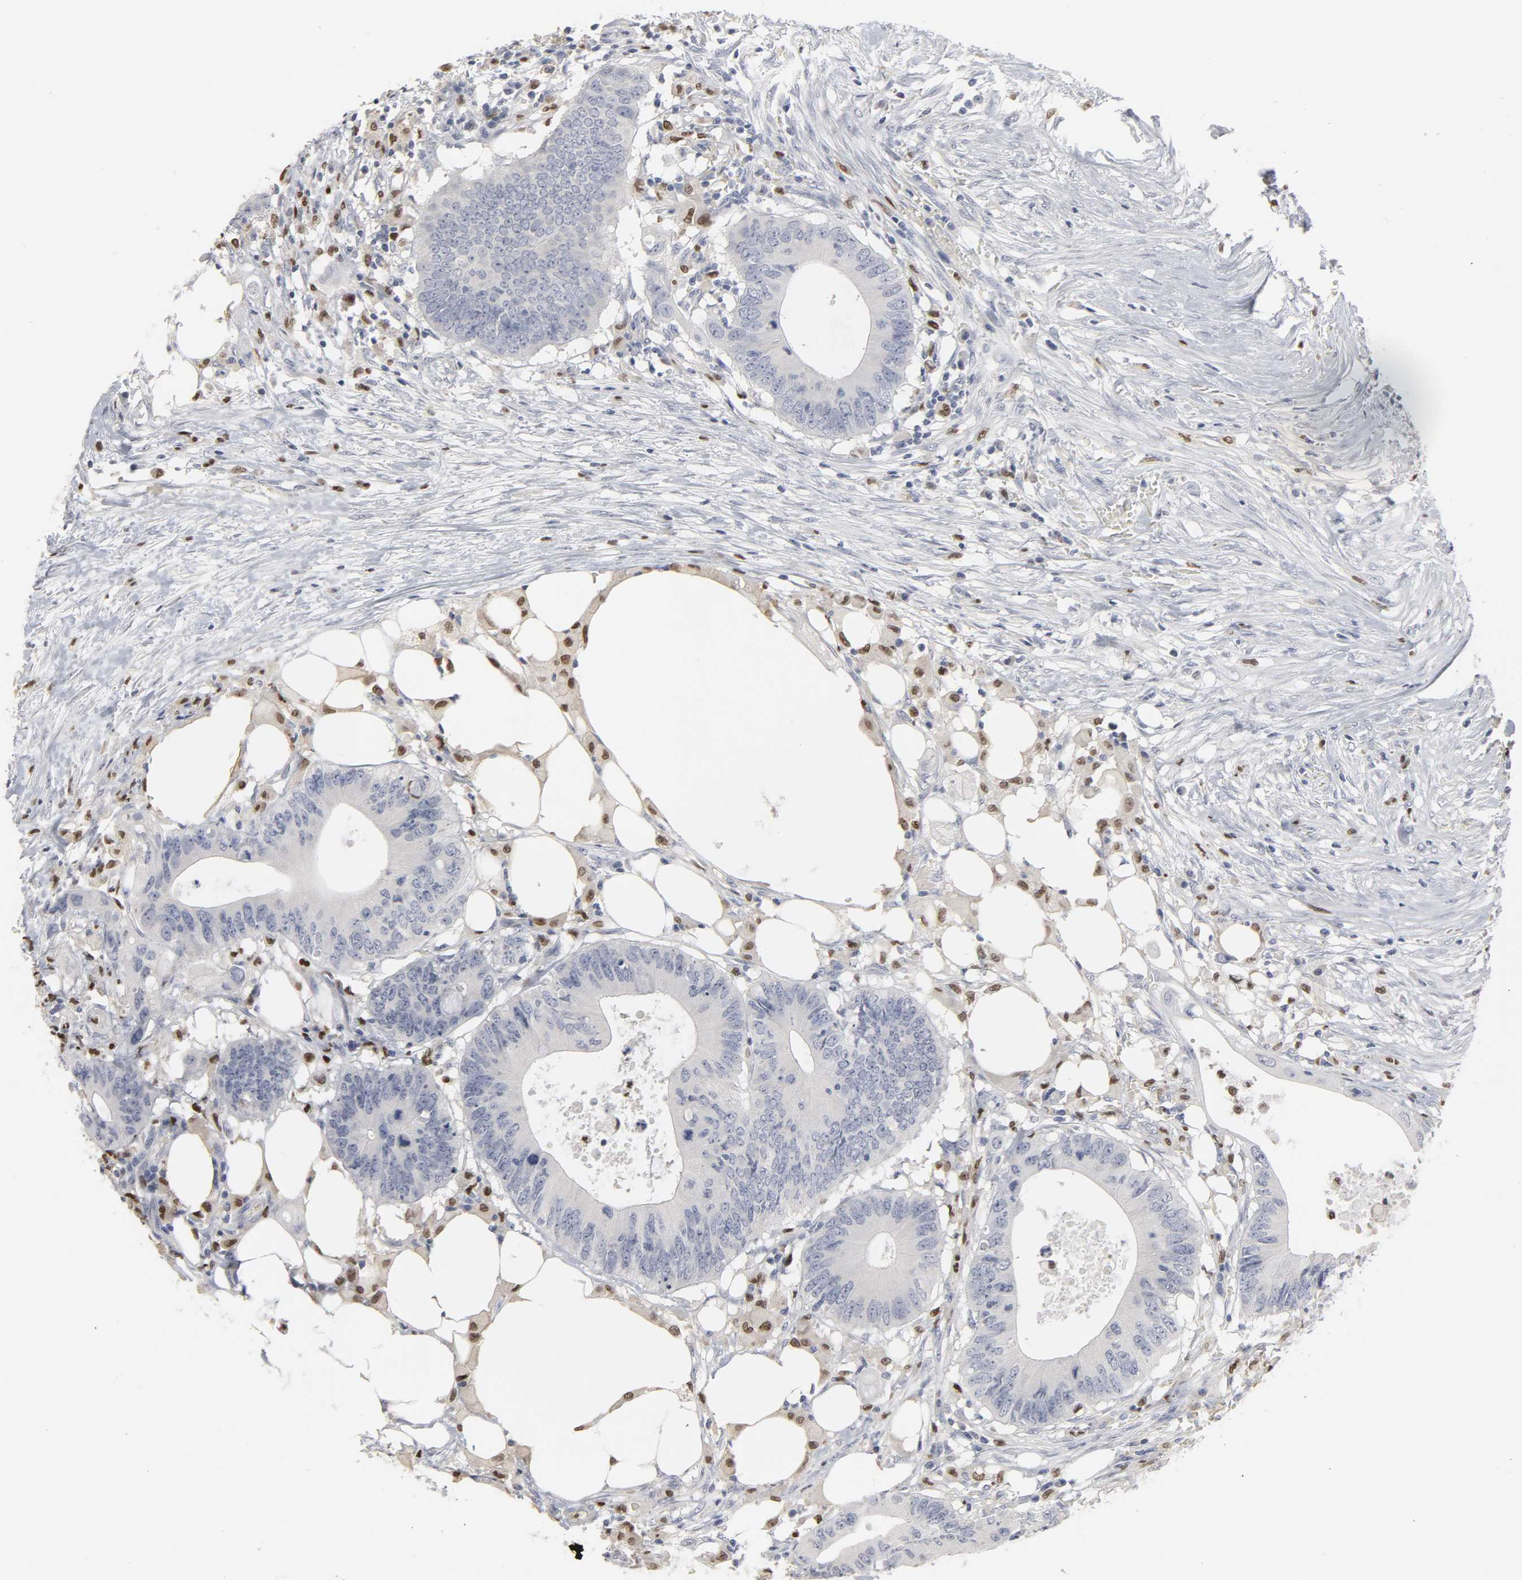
{"staining": {"intensity": "negative", "quantity": "none", "location": "none"}, "tissue": "colorectal cancer", "cell_type": "Tumor cells", "image_type": "cancer", "snomed": [{"axis": "morphology", "description": "Adenocarcinoma, NOS"}, {"axis": "topography", "description": "Colon"}], "caption": "Immunohistochemistry histopathology image of neoplastic tissue: human colorectal cancer (adenocarcinoma) stained with DAB (3,3'-diaminobenzidine) displays no significant protein expression in tumor cells. (Immunohistochemistry (ihc), brightfield microscopy, high magnification).", "gene": "SPI1", "patient": {"sex": "male", "age": 71}}